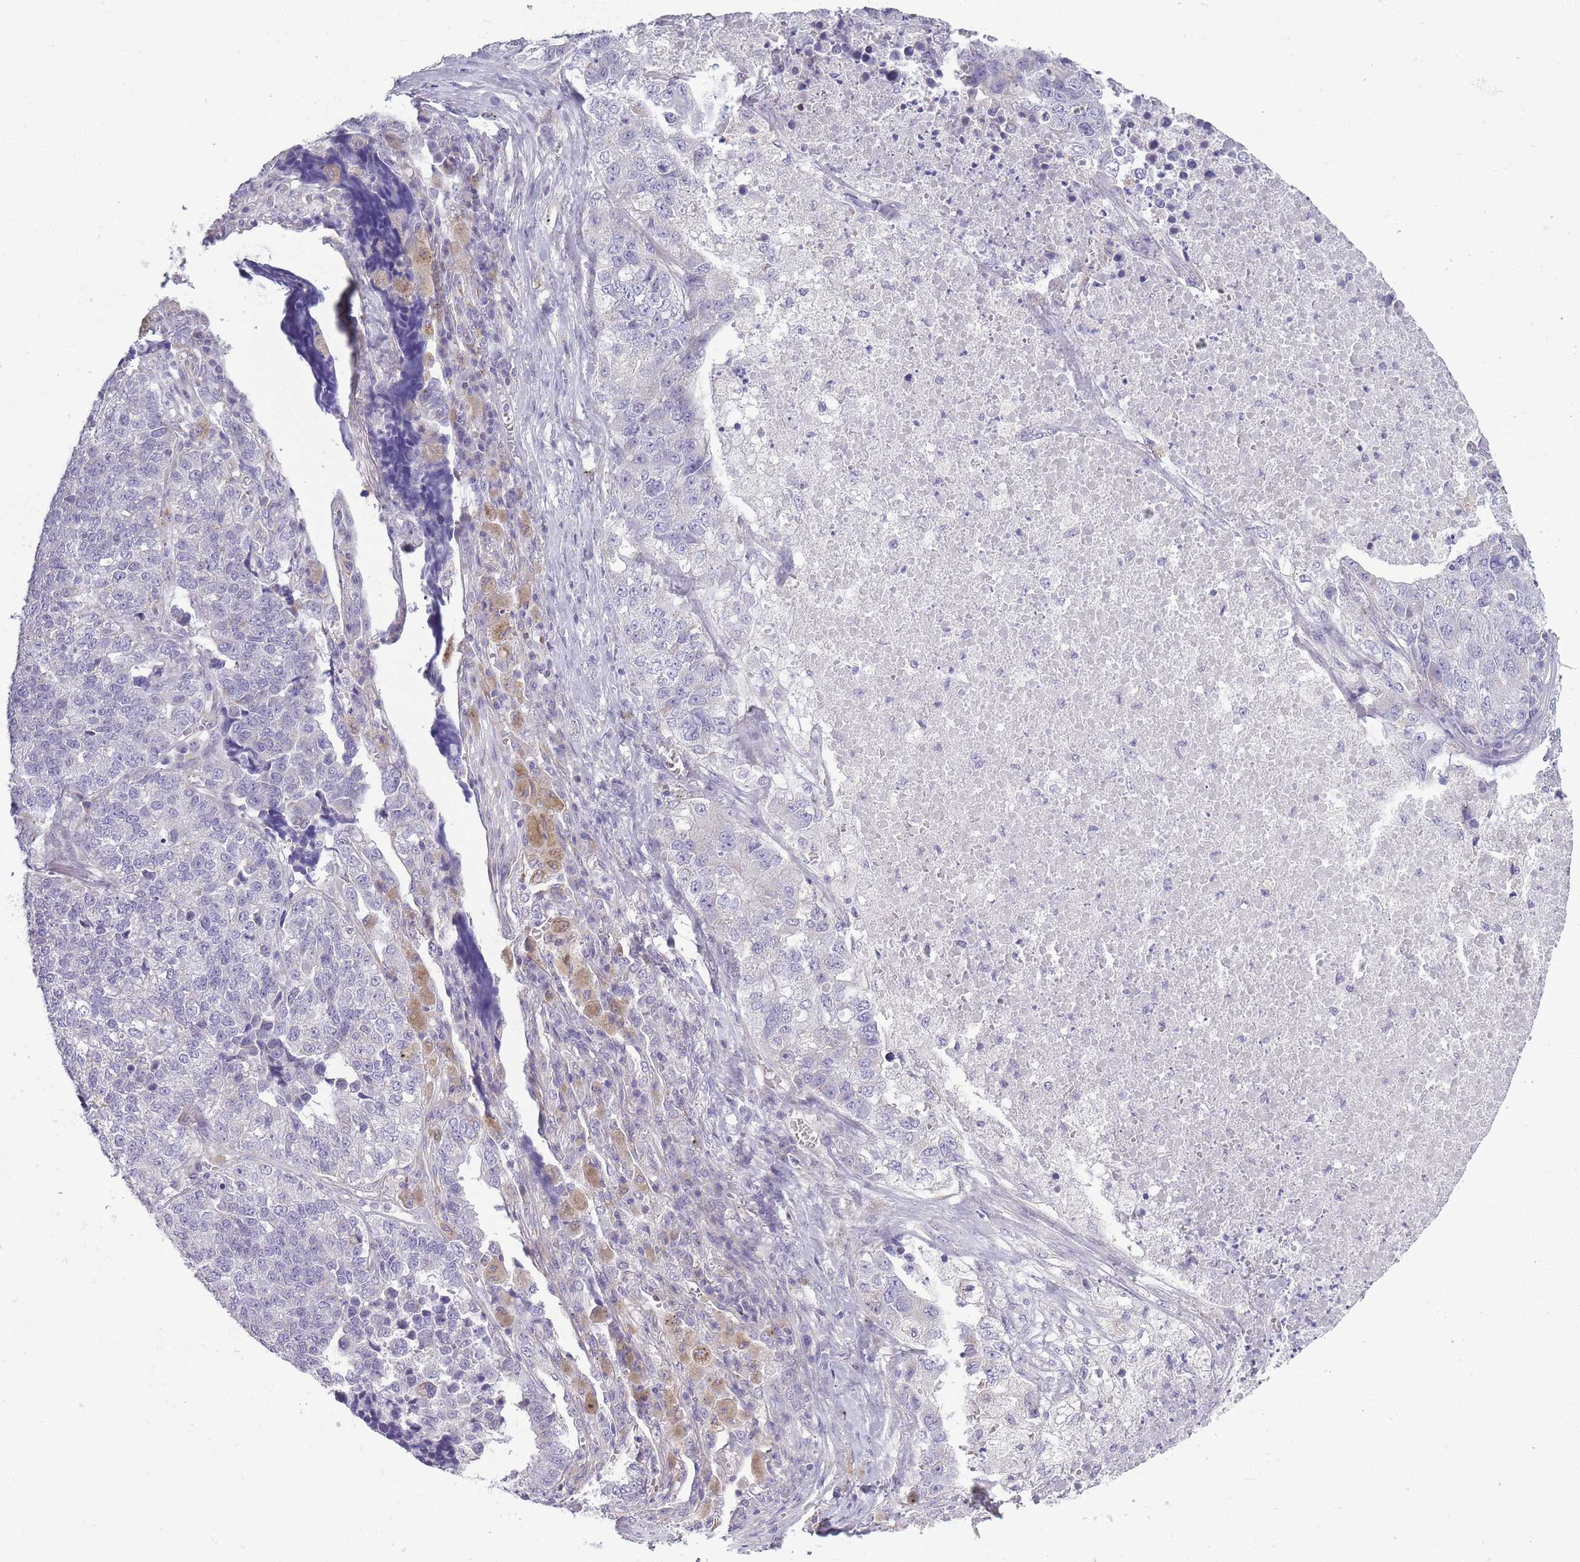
{"staining": {"intensity": "moderate", "quantity": "<25%", "location": "cytoplasmic/membranous"}, "tissue": "lung cancer", "cell_type": "Tumor cells", "image_type": "cancer", "snomed": [{"axis": "morphology", "description": "Adenocarcinoma, NOS"}, {"axis": "topography", "description": "Lung"}], "caption": "The micrograph demonstrates a brown stain indicating the presence of a protein in the cytoplasmic/membranous of tumor cells in lung cancer (adenocarcinoma). The staining was performed using DAB, with brown indicating positive protein expression. Nuclei are stained blue with hematoxylin.", "gene": "ZBTB24", "patient": {"sex": "male", "age": 49}}